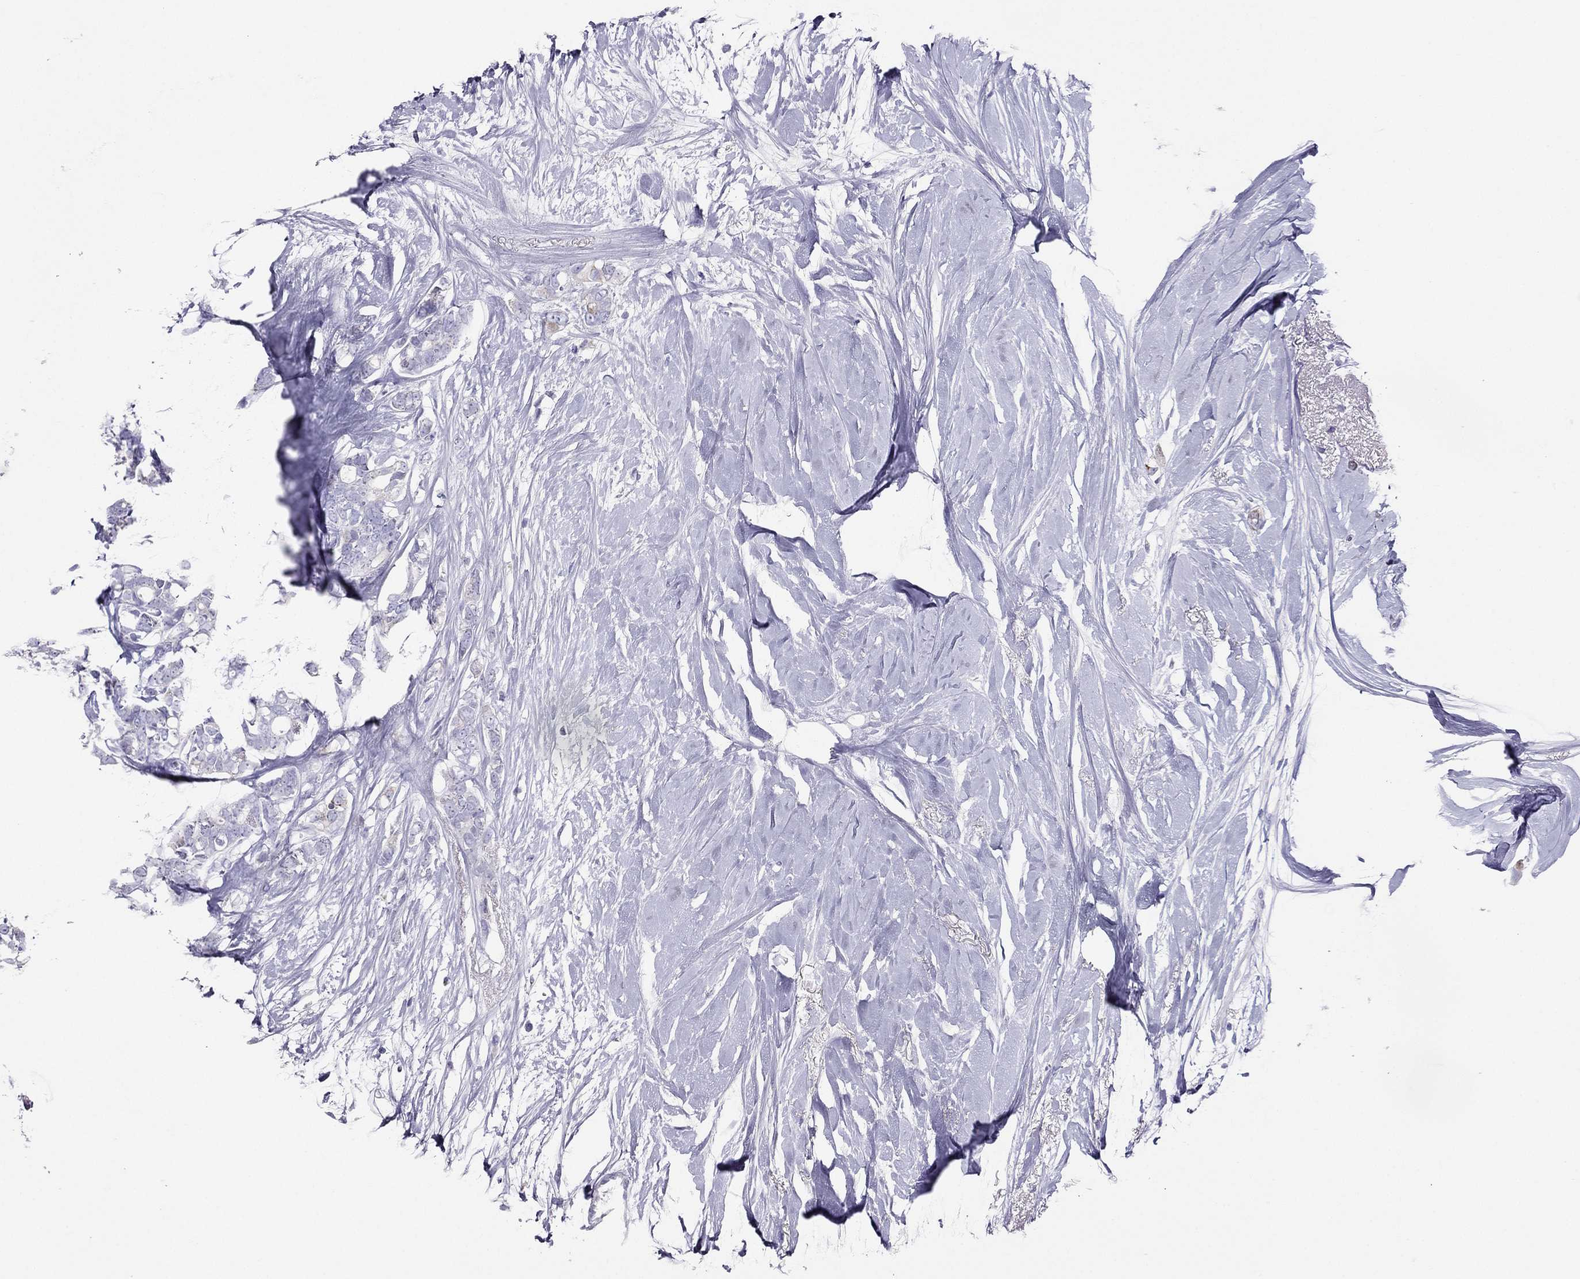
{"staining": {"intensity": "moderate", "quantity": "<25%", "location": "cytoplasmic/membranous"}, "tissue": "breast cancer", "cell_type": "Tumor cells", "image_type": "cancer", "snomed": [{"axis": "morphology", "description": "Duct carcinoma"}, {"axis": "topography", "description": "Breast"}], "caption": "Tumor cells reveal low levels of moderate cytoplasmic/membranous staining in approximately <25% of cells in human invasive ductal carcinoma (breast). Immunohistochemistry stains the protein in brown and the nuclei are stained blue.", "gene": "MAEL", "patient": {"sex": "female", "age": 40}}